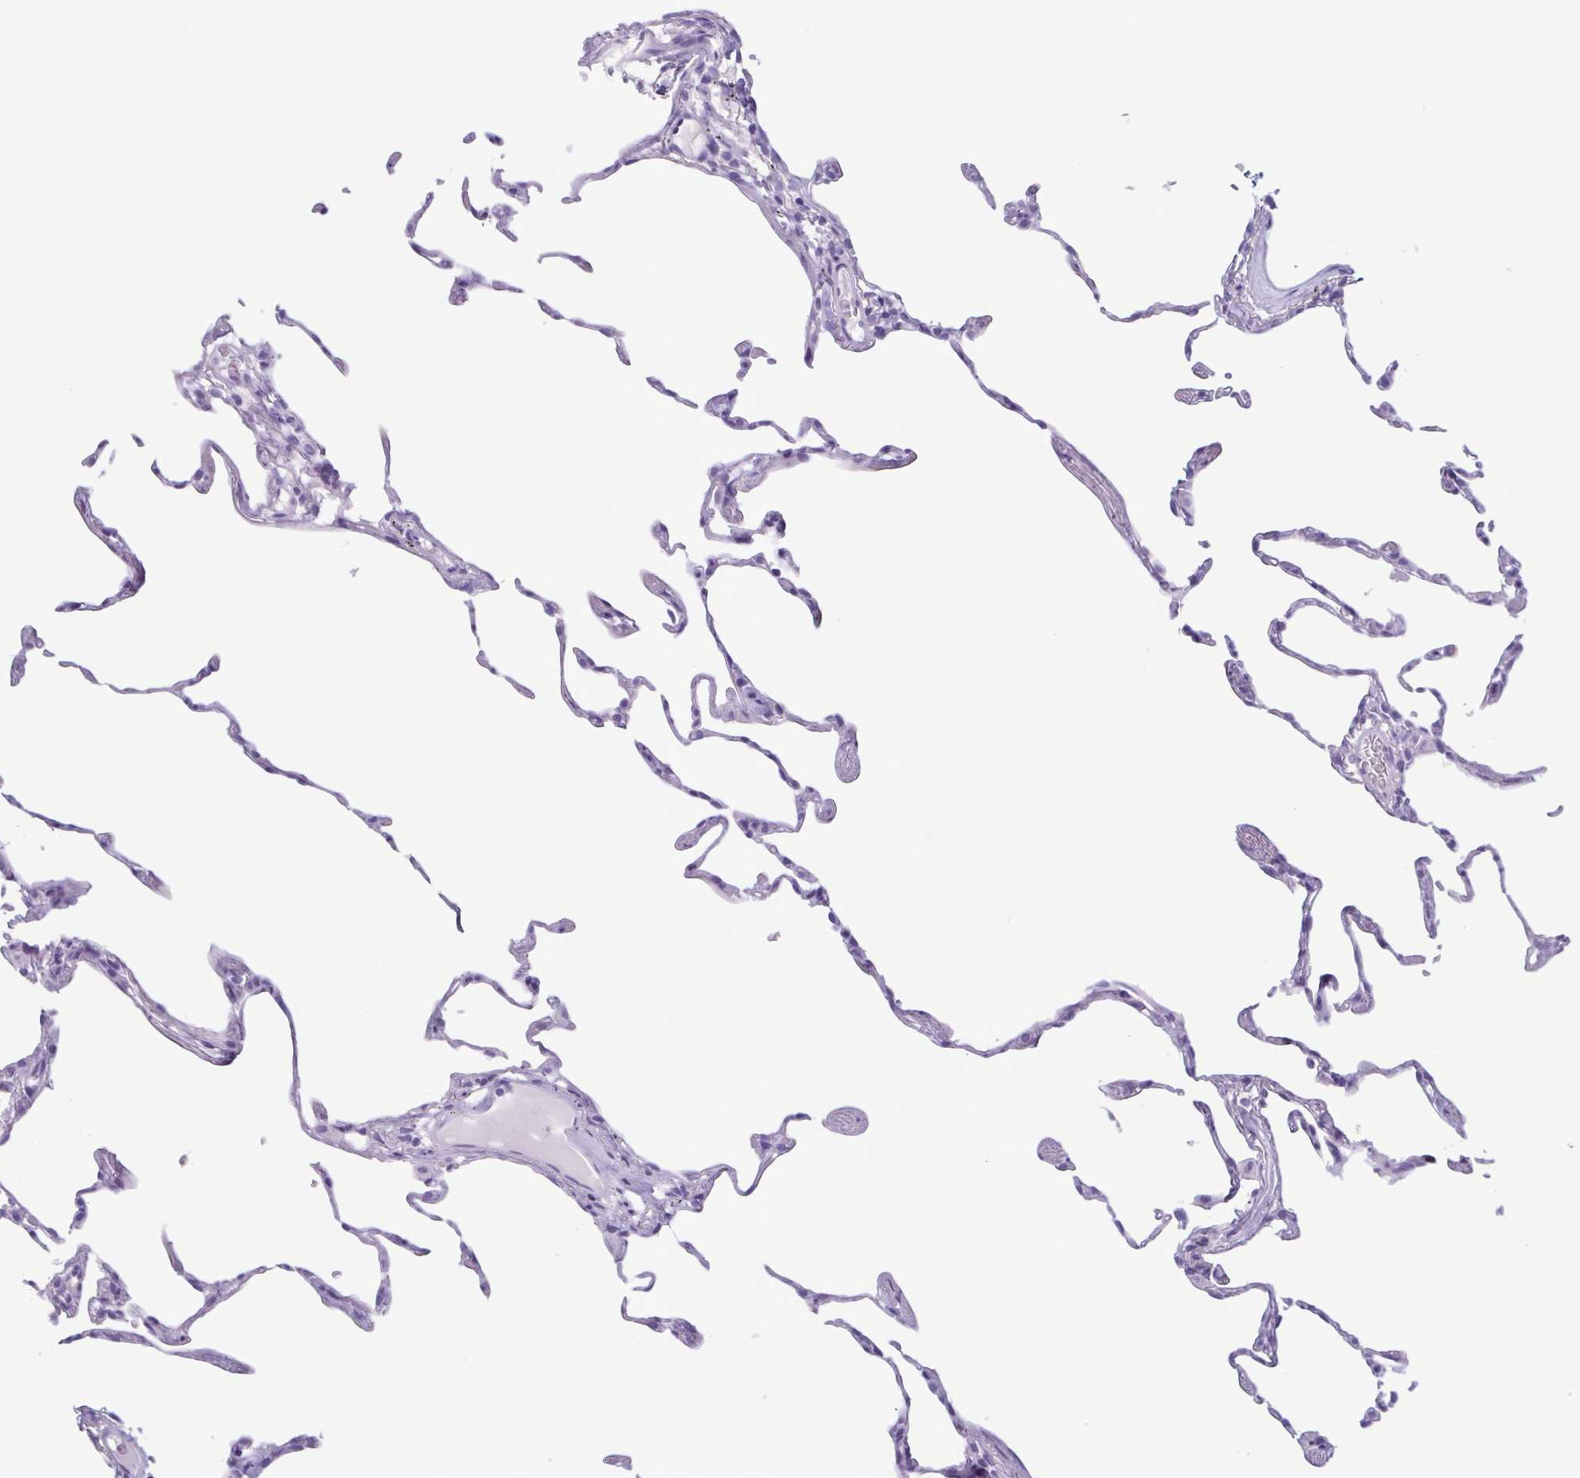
{"staining": {"intensity": "negative", "quantity": "none", "location": "none"}, "tissue": "lung", "cell_type": "Alveolar cells", "image_type": "normal", "snomed": [{"axis": "morphology", "description": "Normal tissue, NOS"}, {"axis": "topography", "description": "Lung"}], "caption": "Histopathology image shows no significant protein staining in alveolar cells of unremarkable lung. (Brightfield microscopy of DAB (3,3'-diaminobenzidine) IHC at high magnification).", "gene": "LTF", "patient": {"sex": "female", "age": 57}}